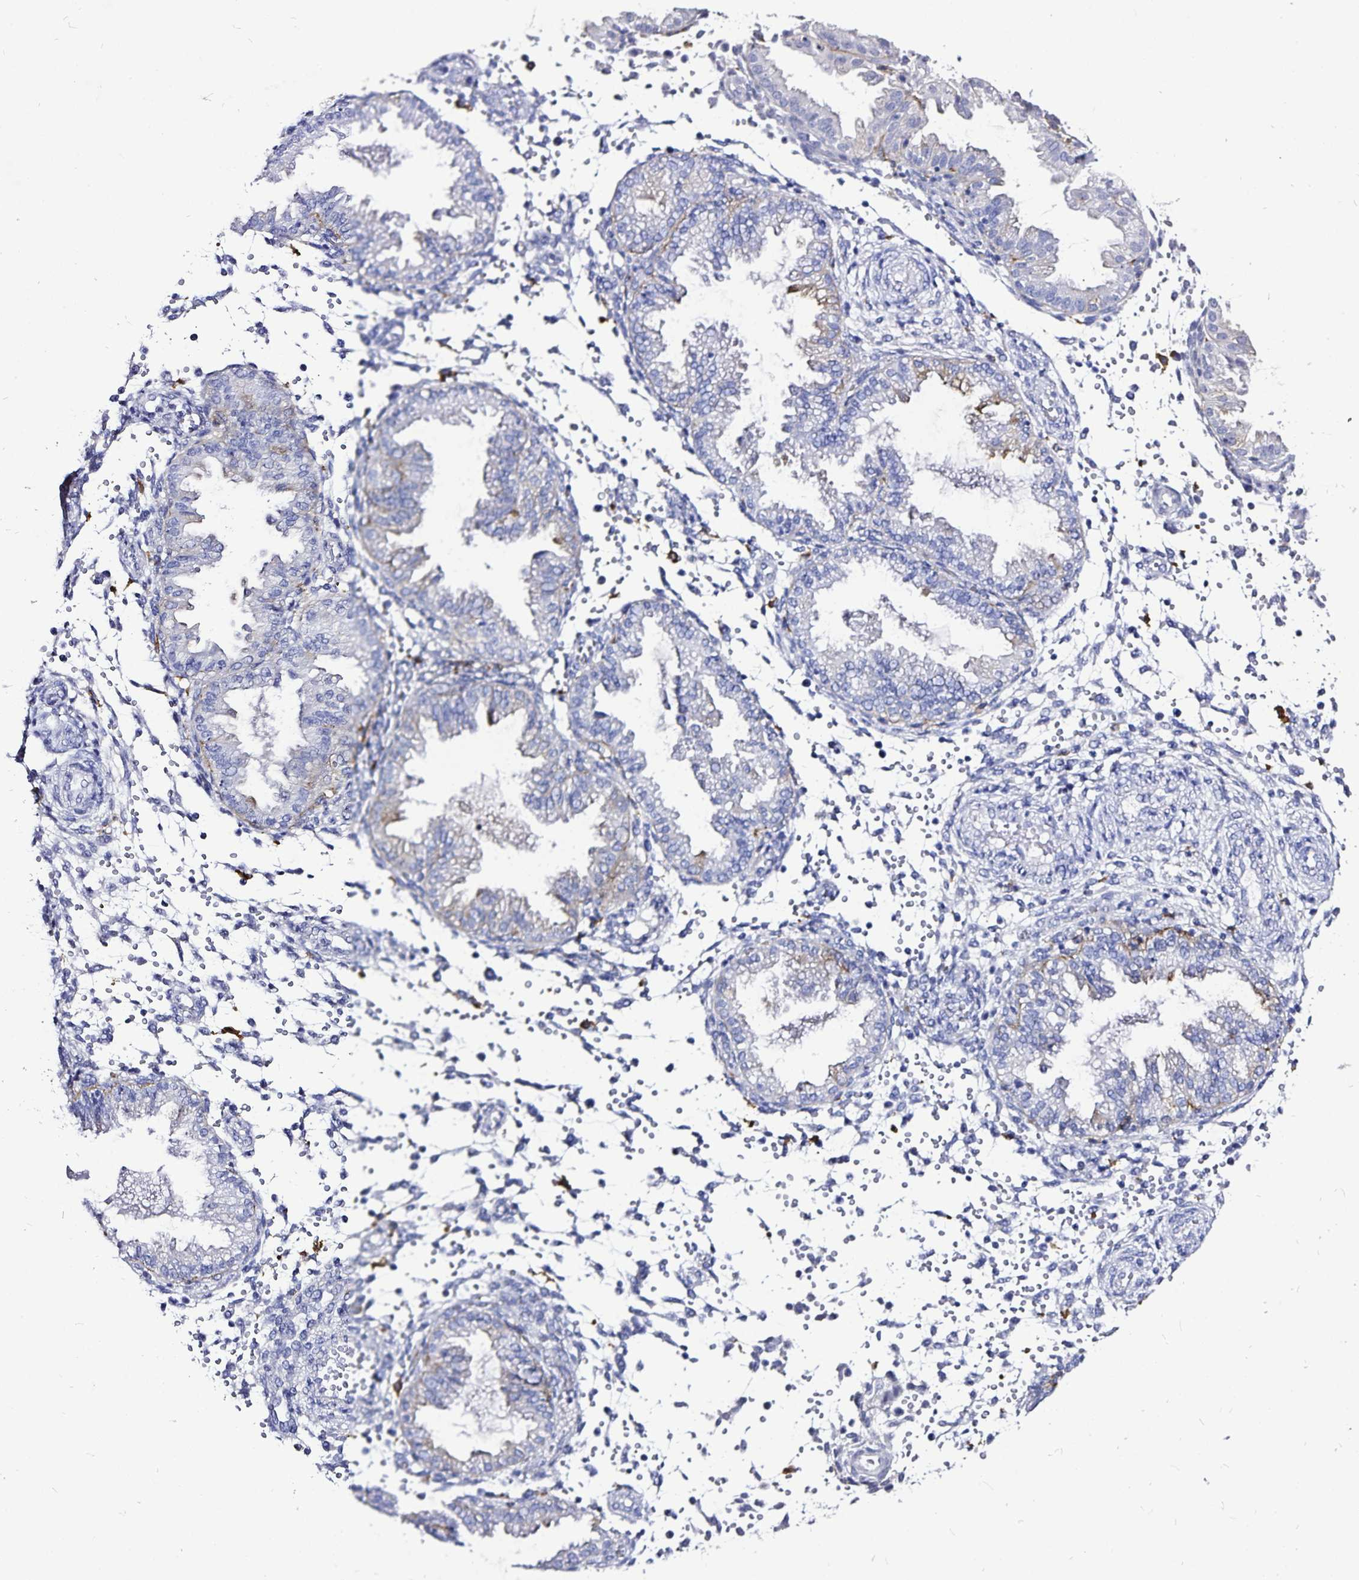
{"staining": {"intensity": "negative", "quantity": "none", "location": "none"}, "tissue": "endometrium", "cell_type": "Cells in endometrial stroma", "image_type": "normal", "snomed": [{"axis": "morphology", "description": "Normal tissue, NOS"}, {"axis": "topography", "description": "Endometrium"}], "caption": "Protein analysis of benign endometrium reveals no significant positivity in cells in endometrial stroma. (DAB (3,3'-diaminobenzidine) IHC visualized using brightfield microscopy, high magnification).", "gene": "PLAC1", "patient": {"sex": "female", "age": 33}}